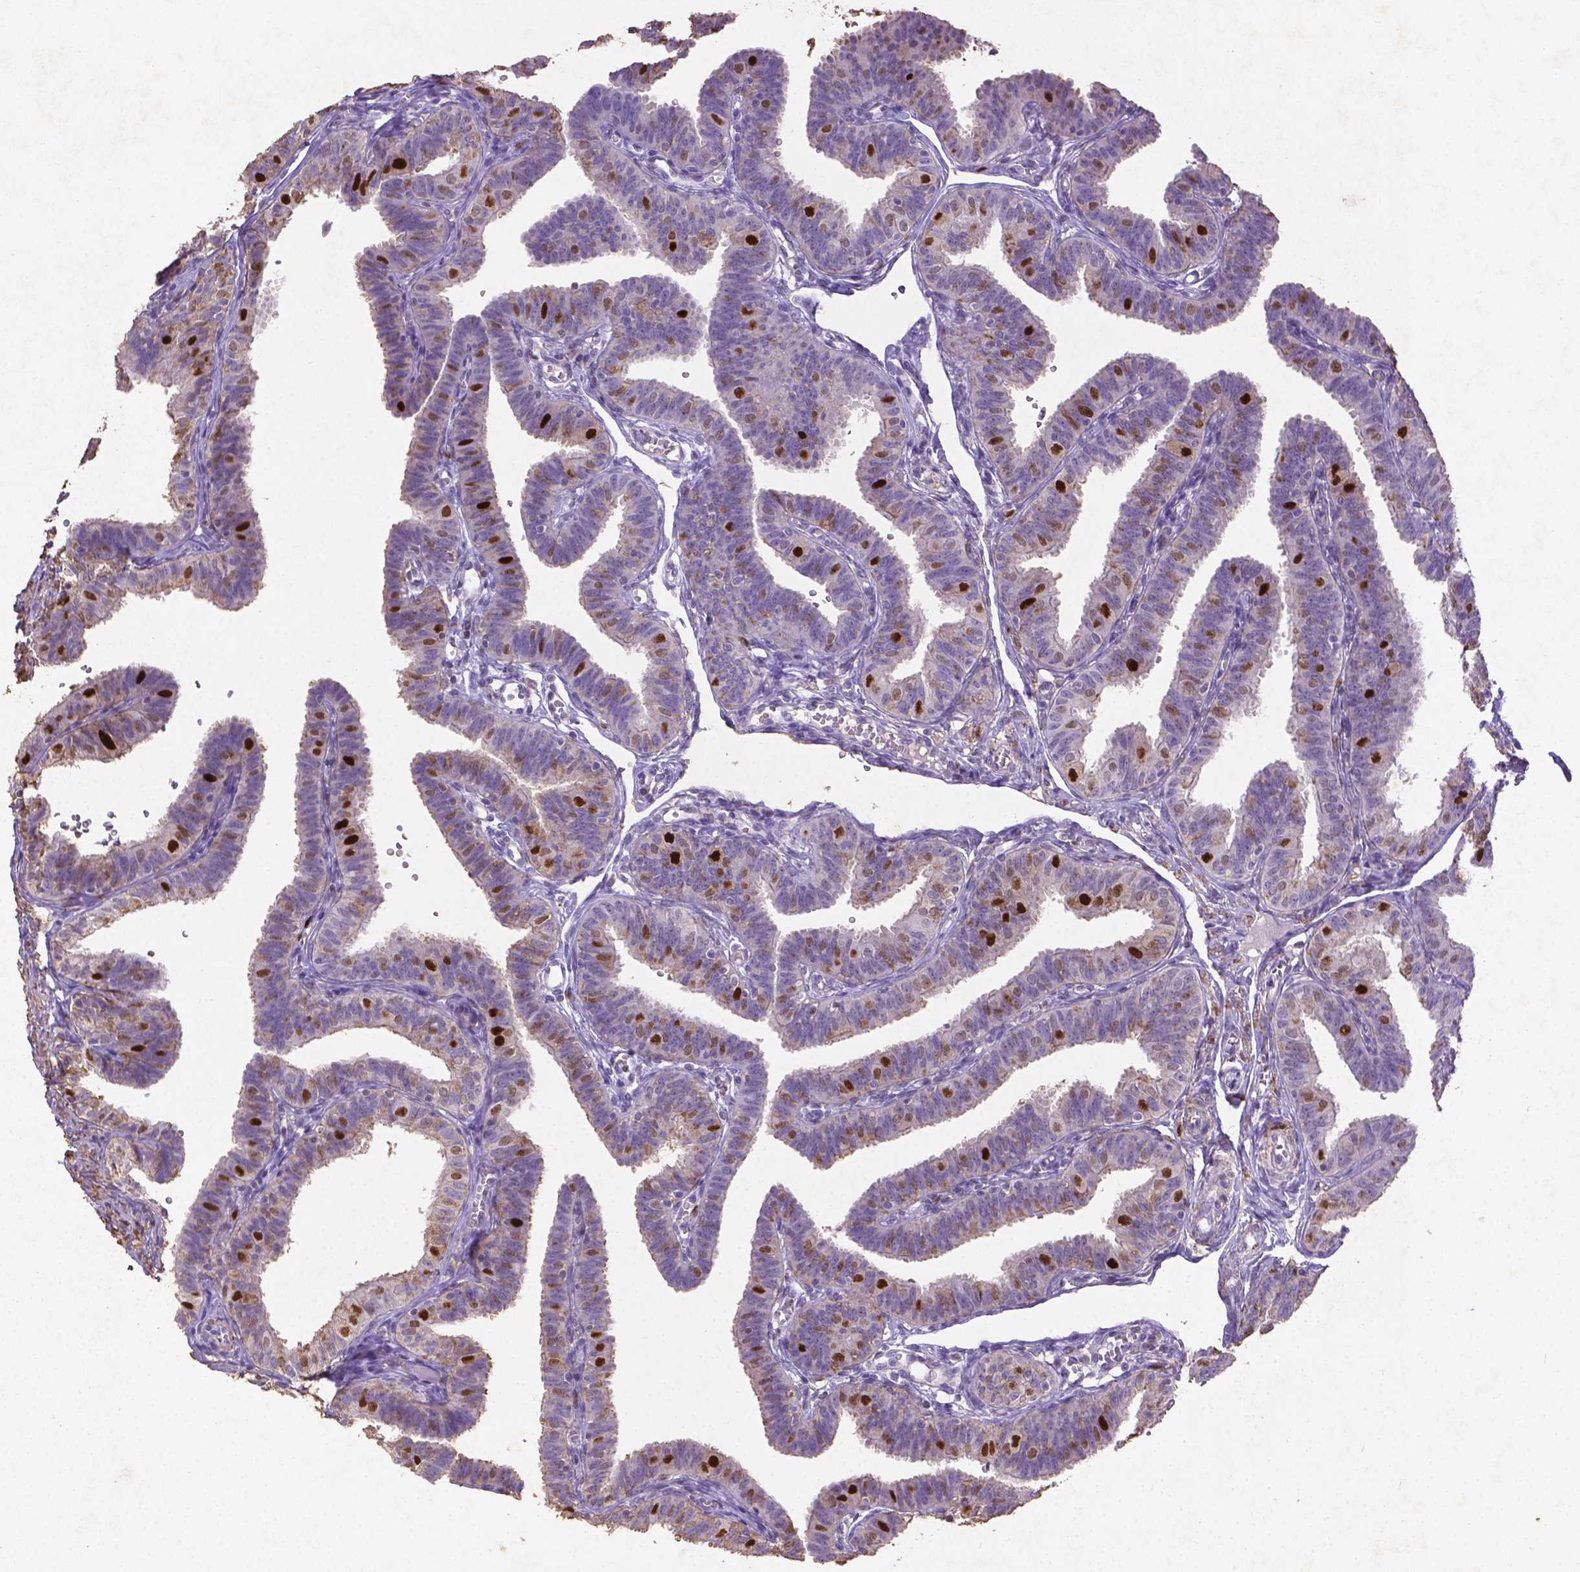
{"staining": {"intensity": "strong", "quantity": "25%-75%", "location": "nuclear"}, "tissue": "fallopian tube", "cell_type": "Glandular cells", "image_type": "normal", "snomed": [{"axis": "morphology", "description": "Normal tissue, NOS"}, {"axis": "topography", "description": "Fallopian tube"}], "caption": "Immunohistochemistry micrograph of unremarkable human fallopian tube stained for a protein (brown), which displays high levels of strong nuclear positivity in approximately 25%-75% of glandular cells.", "gene": "CDKN1A", "patient": {"sex": "female", "age": 25}}